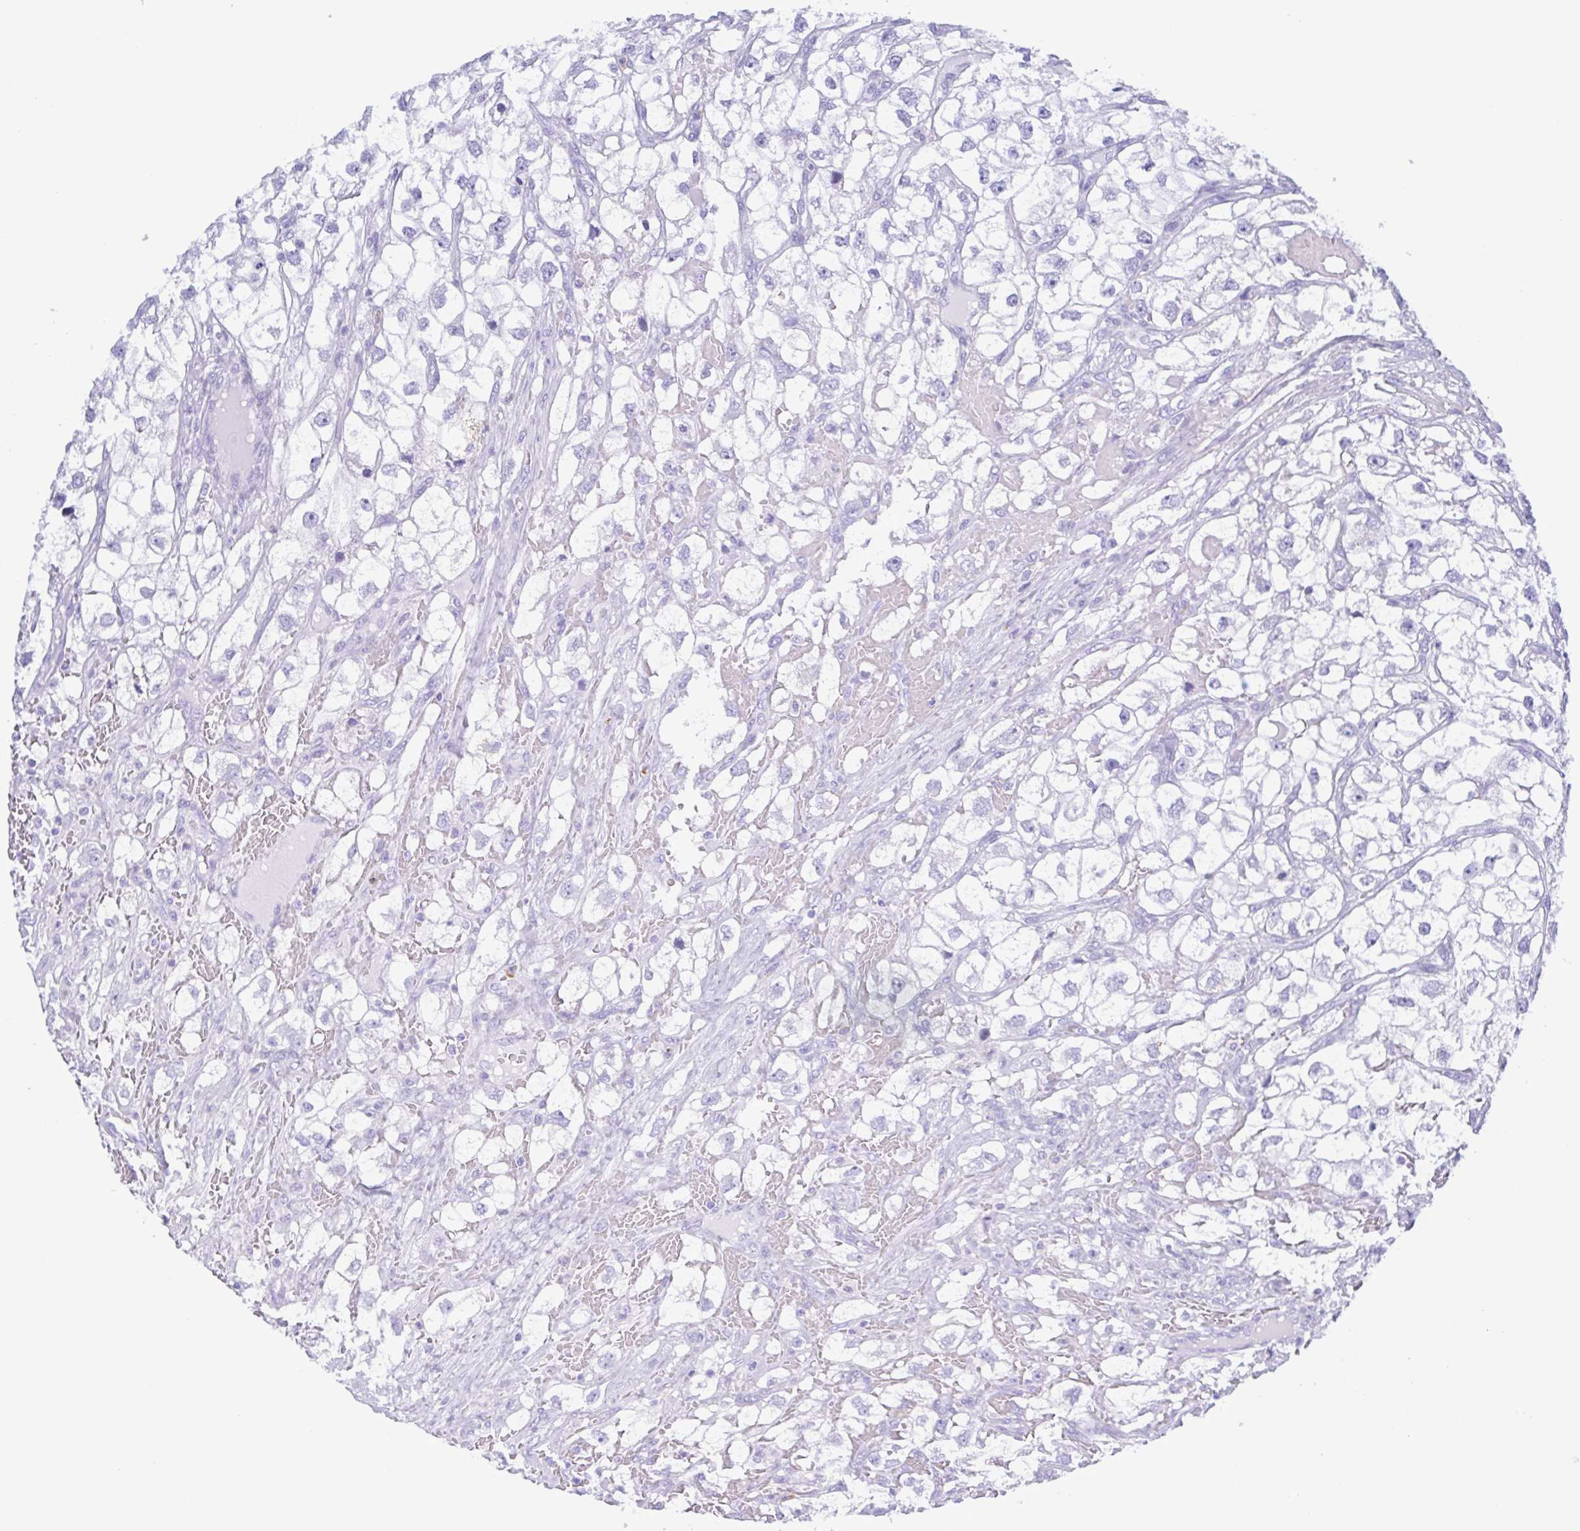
{"staining": {"intensity": "negative", "quantity": "none", "location": "none"}, "tissue": "renal cancer", "cell_type": "Tumor cells", "image_type": "cancer", "snomed": [{"axis": "morphology", "description": "Adenocarcinoma, NOS"}, {"axis": "topography", "description": "Kidney"}], "caption": "Immunohistochemistry of human renal cancer (adenocarcinoma) shows no expression in tumor cells.", "gene": "LTF", "patient": {"sex": "male", "age": 59}}